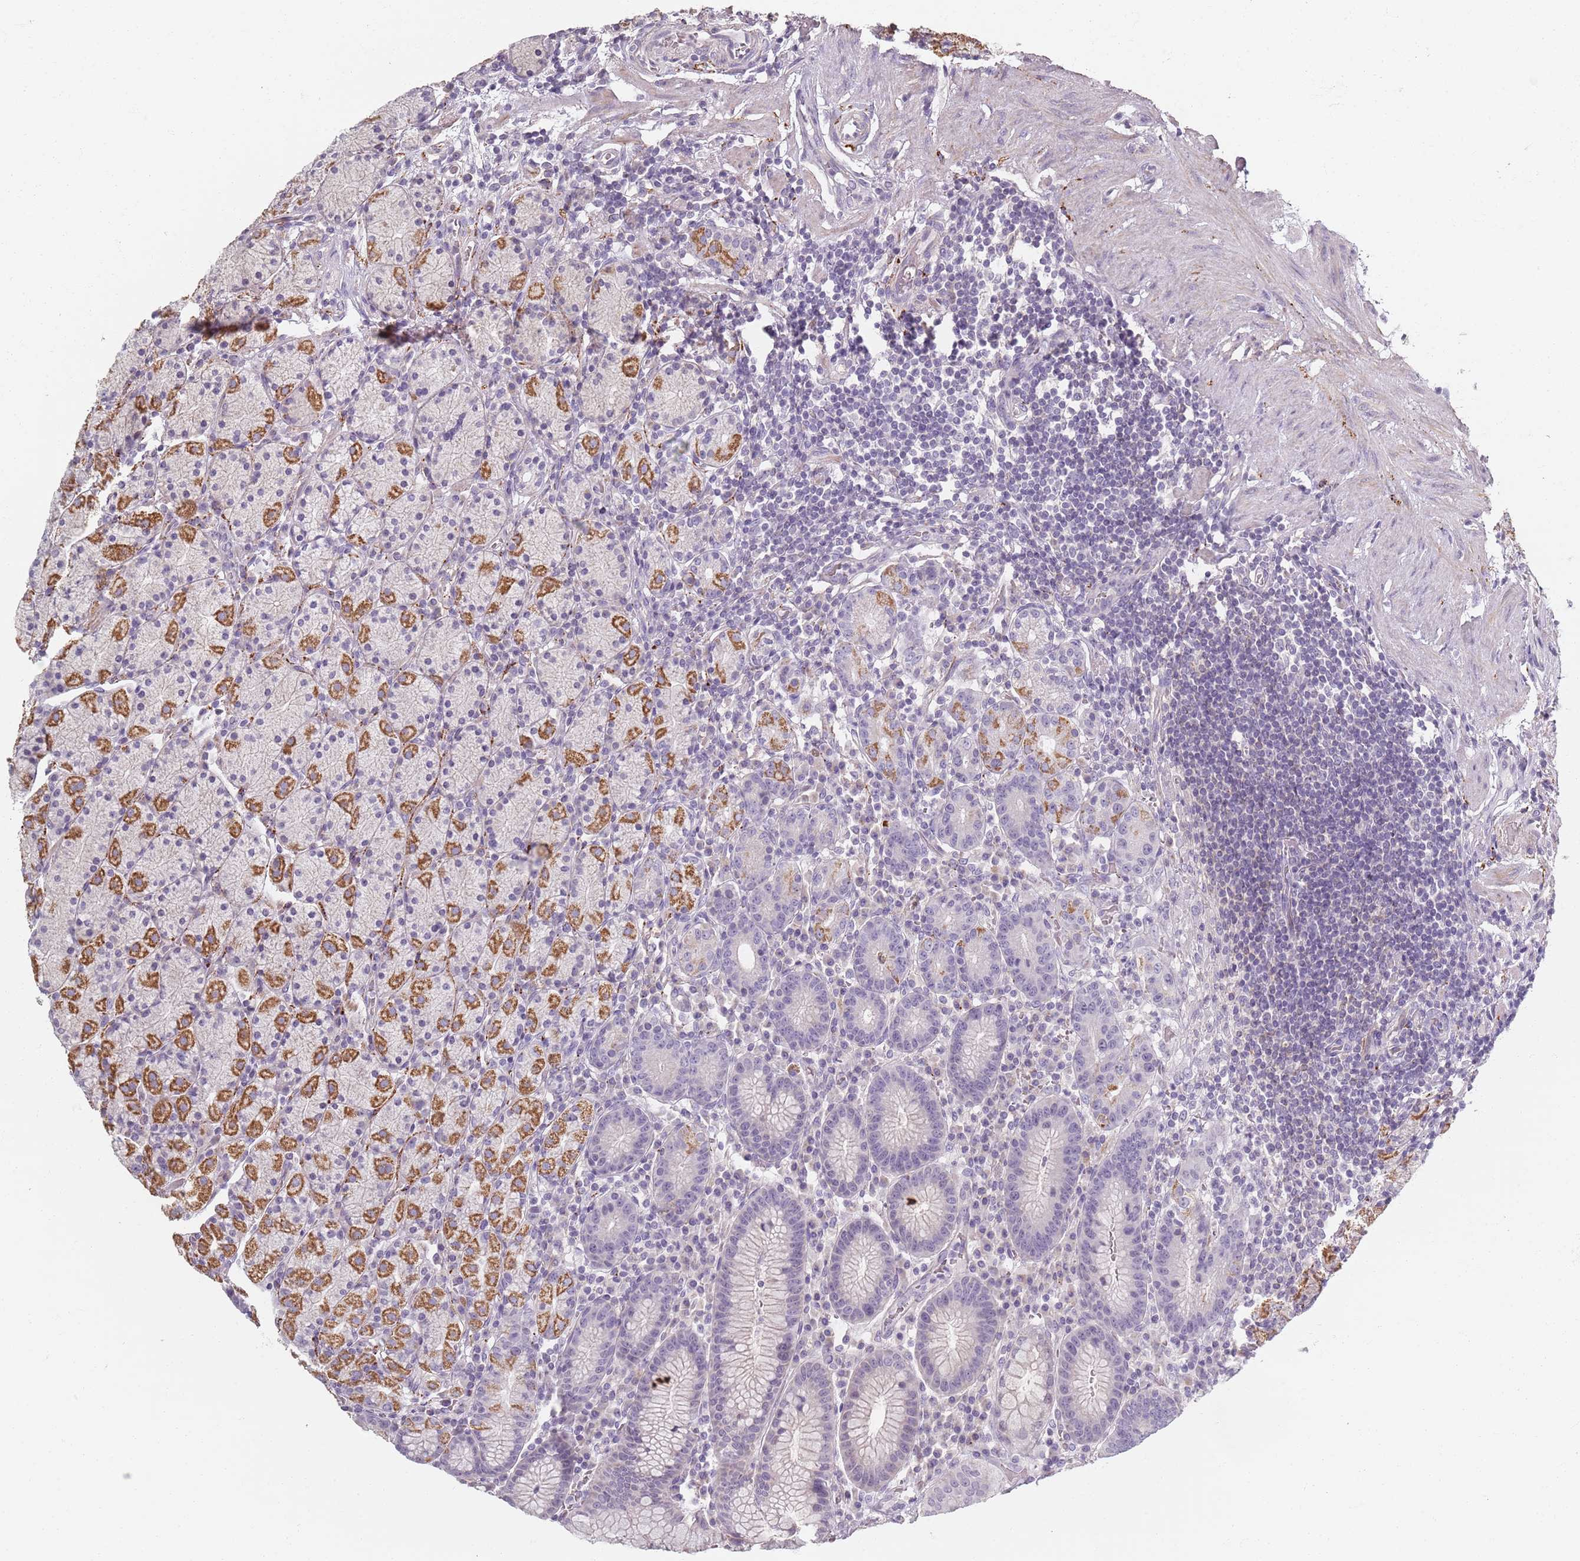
{"staining": {"intensity": "moderate", "quantity": "25%-75%", "location": "cytoplasmic/membranous"}, "tissue": "stomach", "cell_type": "Glandular cells", "image_type": "normal", "snomed": [{"axis": "morphology", "description": "Normal tissue, NOS"}, {"axis": "topography", "description": "Stomach, upper"}, {"axis": "topography", "description": "Stomach"}], "caption": "Stomach stained with DAB immunohistochemistry exhibits medium levels of moderate cytoplasmic/membranous staining in approximately 25%-75% of glandular cells.", "gene": "SYNGR3", "patient": {"sex": "male", "age": 62}}